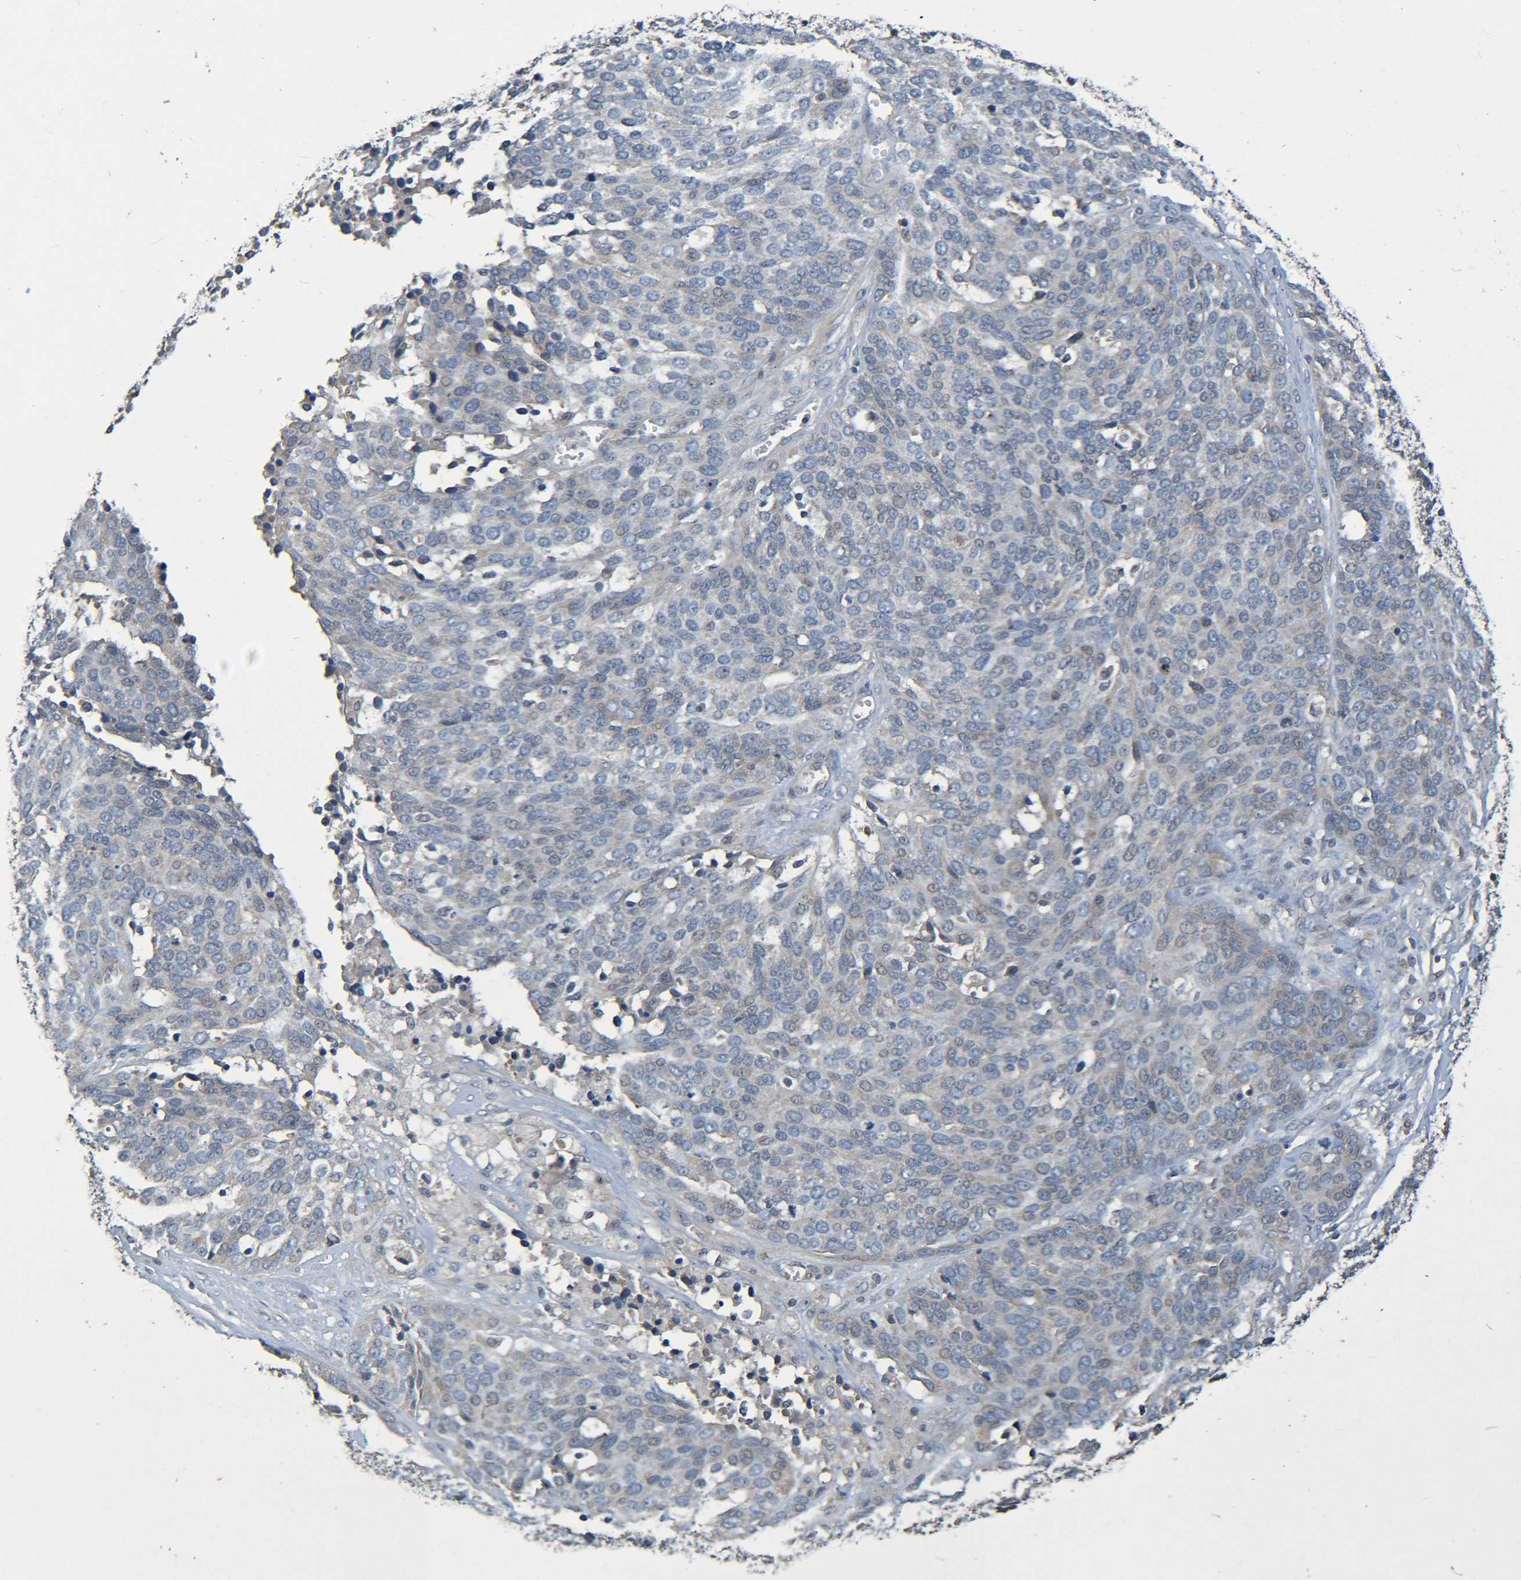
{"staining": {"intensity": "negative", "quantity": "none", "location": "none"}, "tissue": "ovarian cancer", "cell_type": "Tumor cells", "image_type": "cancer", "snomed": [{"axis": "morphology", "description": "Cystadenocarcinoma, serous, NOS"}, {"axis": "topography", "description": "Ovary"}], "caption": "Immunohistochemical staining of serous cystadenocarcinoma (ovarian) demonstrates no significant expression in tumor cells.", "gene": "CYP4F2", "patient": {"sex": "female", "age": 44}}